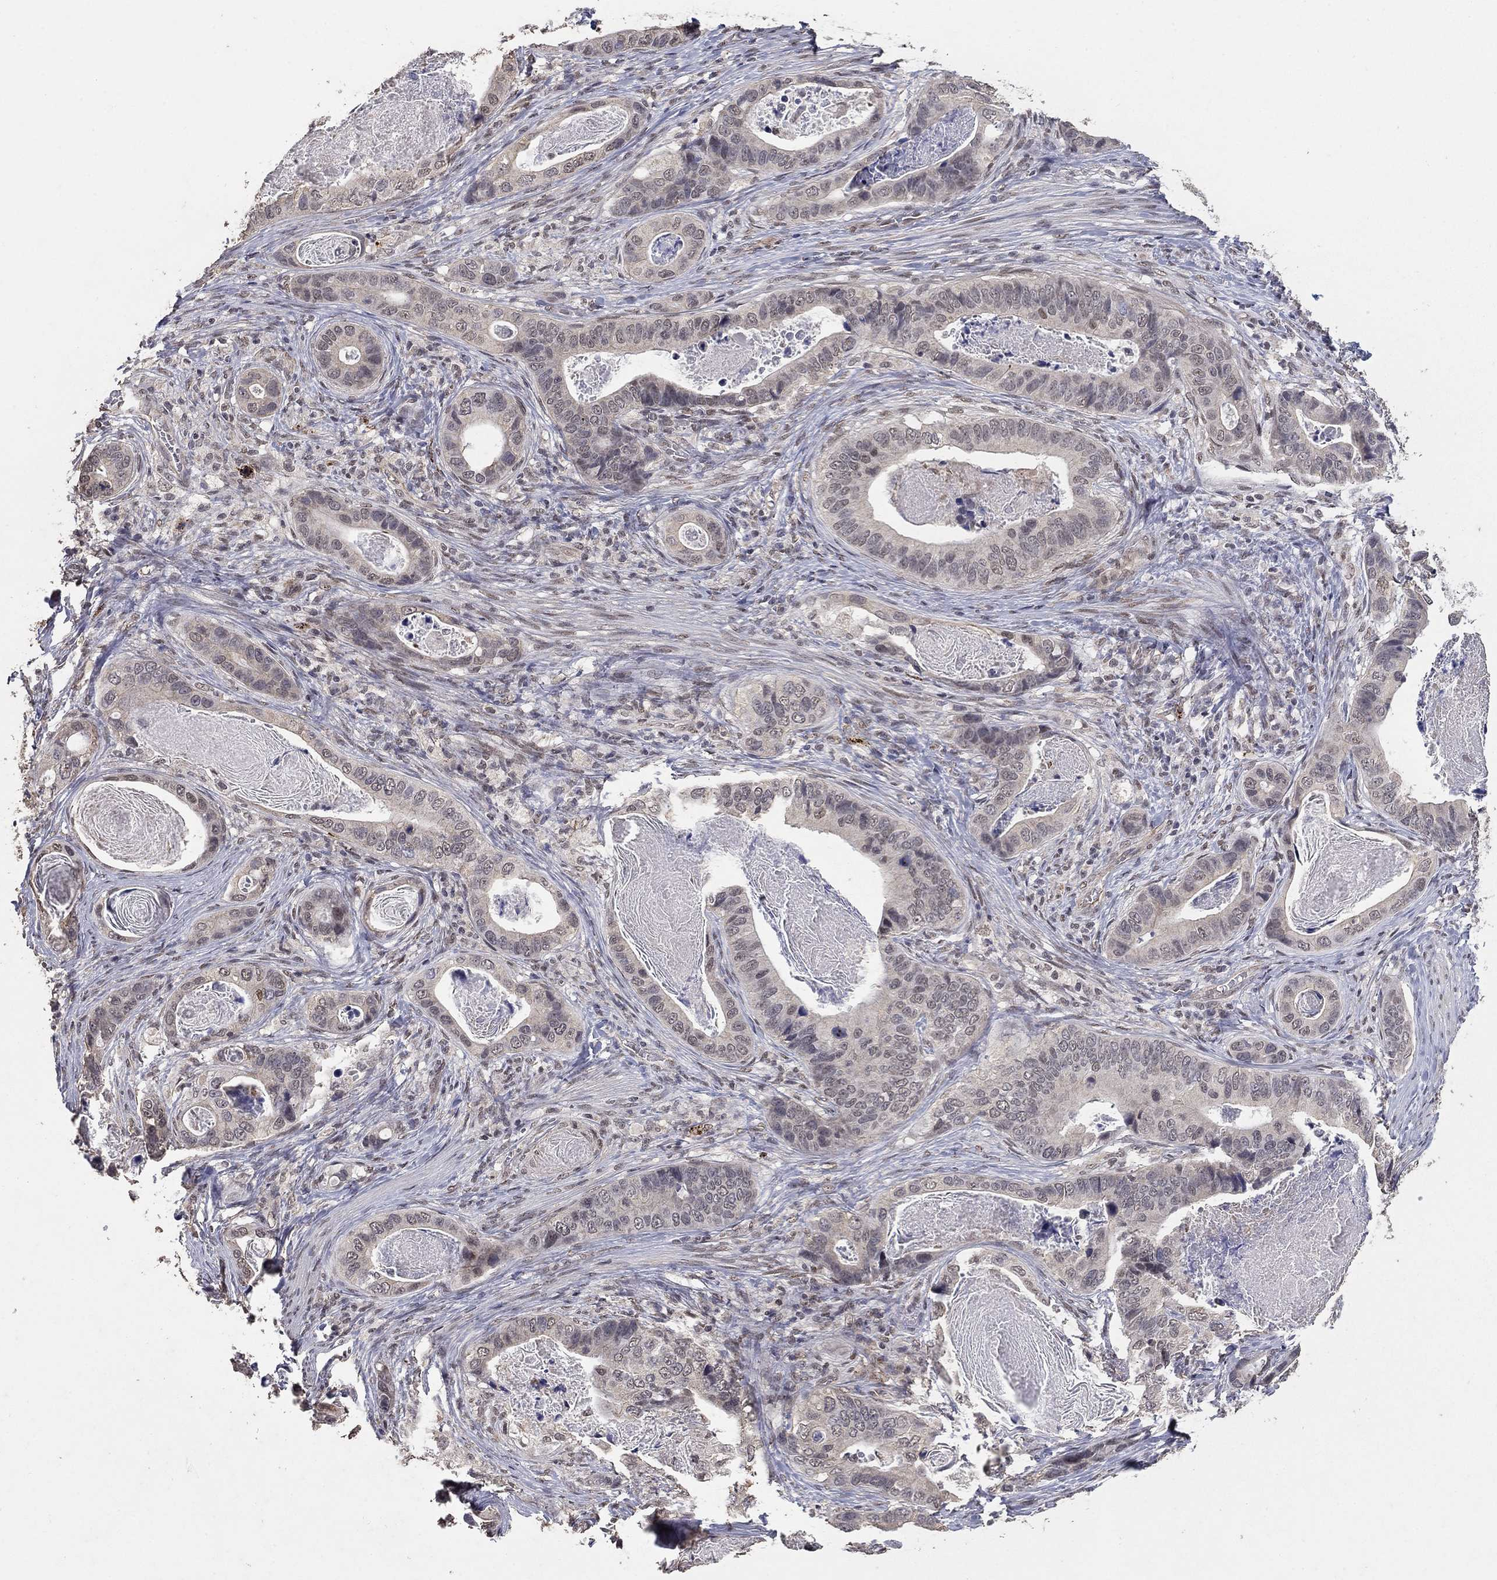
{"staining": {"intensity": "negative", "quantity": "none", "location": "none"}, "tissue": "stomach cancer", "cell_type": "Tumor cells", "image_type": "cancer", "snomed": [{"axis": "morphology", "description": "Adenocarcinoma, NOS"}, {"axis": "topography", "description": "Stomach"}], "caption": "Image shows no protein expression in tumor cells of stomach adenocarcinoma tissue.", "gene": "GRIA3", "patient": {"sex": "male", "age": 84}}